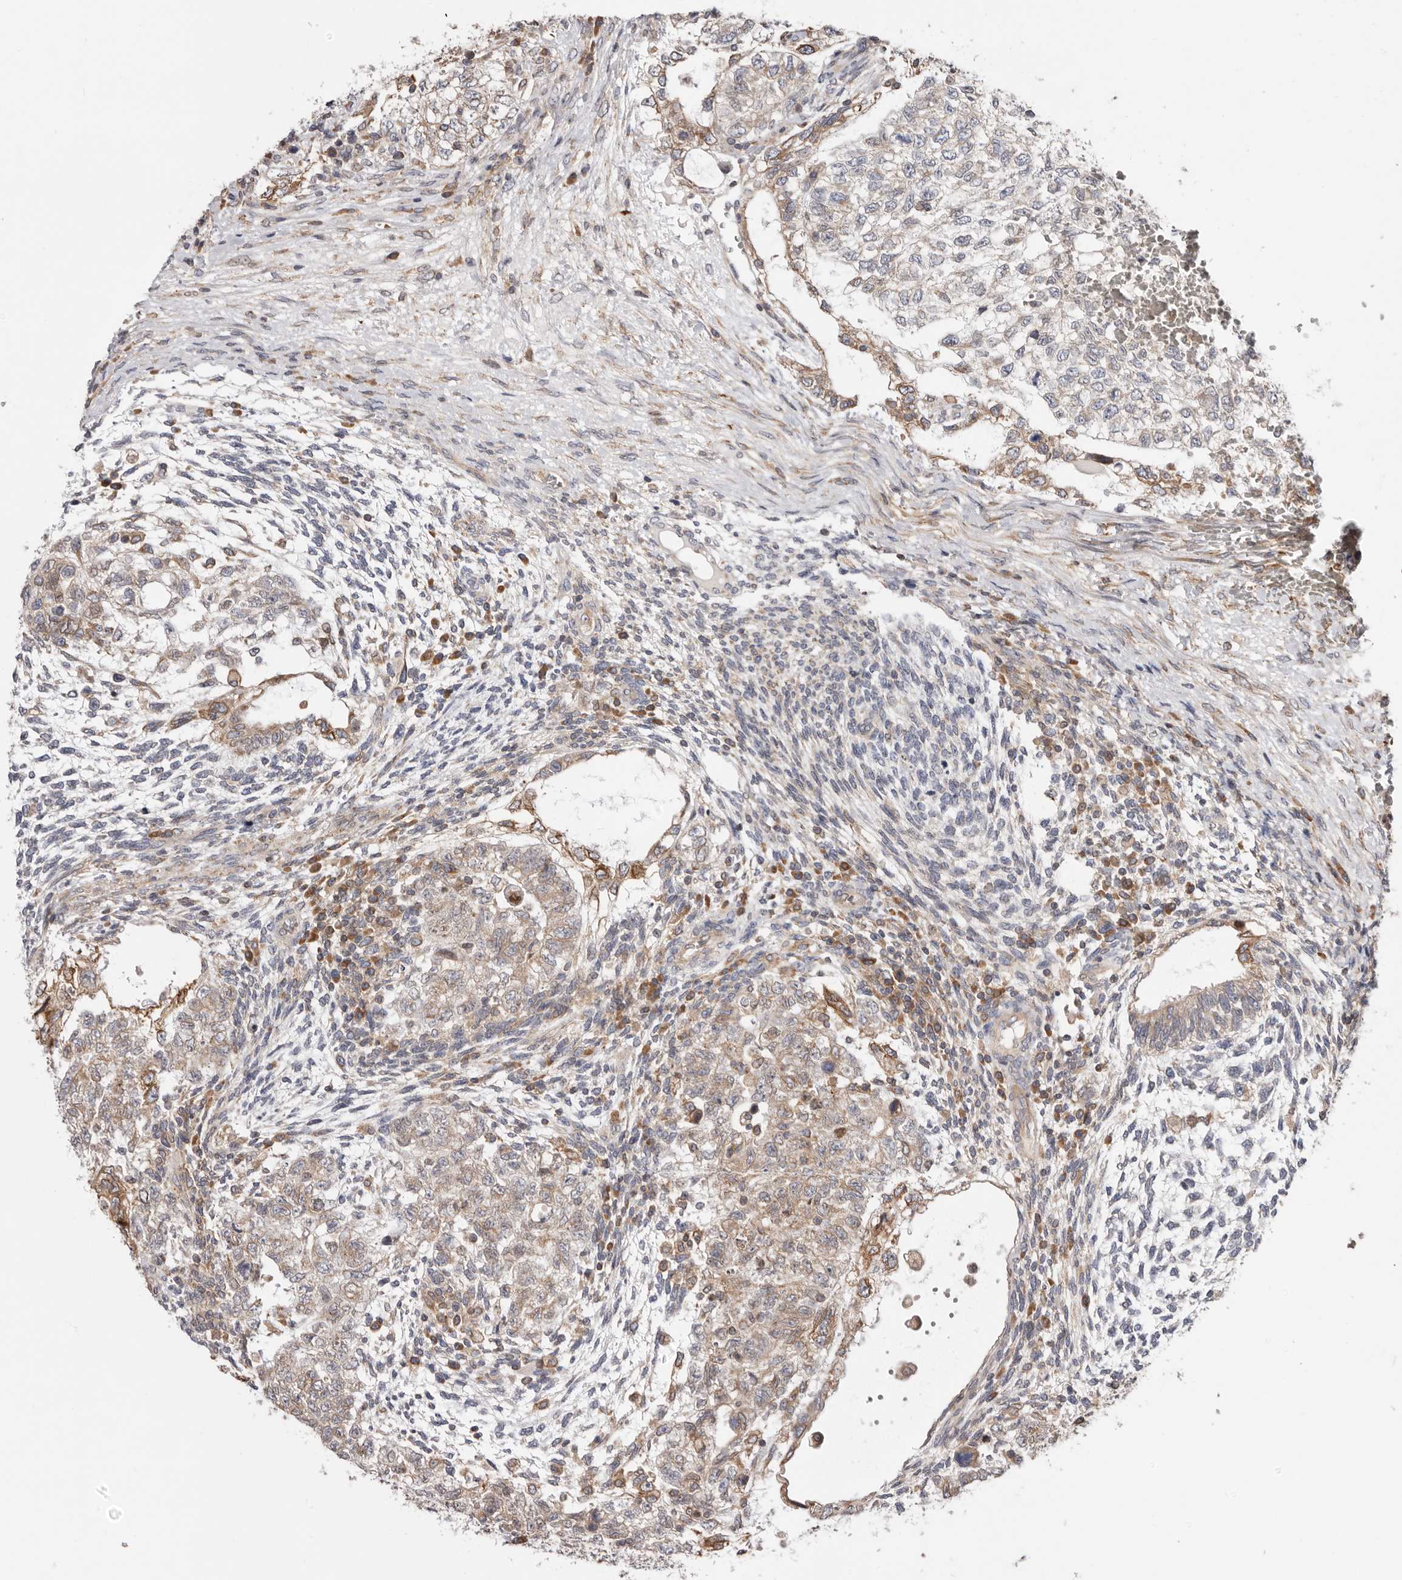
{"staining": {"intensity": "weak", "quantity": "25%-75%", "location": "cytoplasmic/membranous"}, "tissue": "testis cancer", "cell_type": "Tumor cells", "image_type": "cancer", "snomed": [{"axis": "morphology", "description": "Carcinoma, Embryonal, NOS"}, {"axis": "topography", "description": "Testis"}], "caption": "Approximately 25%-75% of tumor cells in human testis embryonal carcinoma reveal weak cytoplasmic/membranous protein positivity as visualized by brown immunohistochemical staining.", "gene": "TMUB1", "patient": {"sex": "male", "age": 37}}